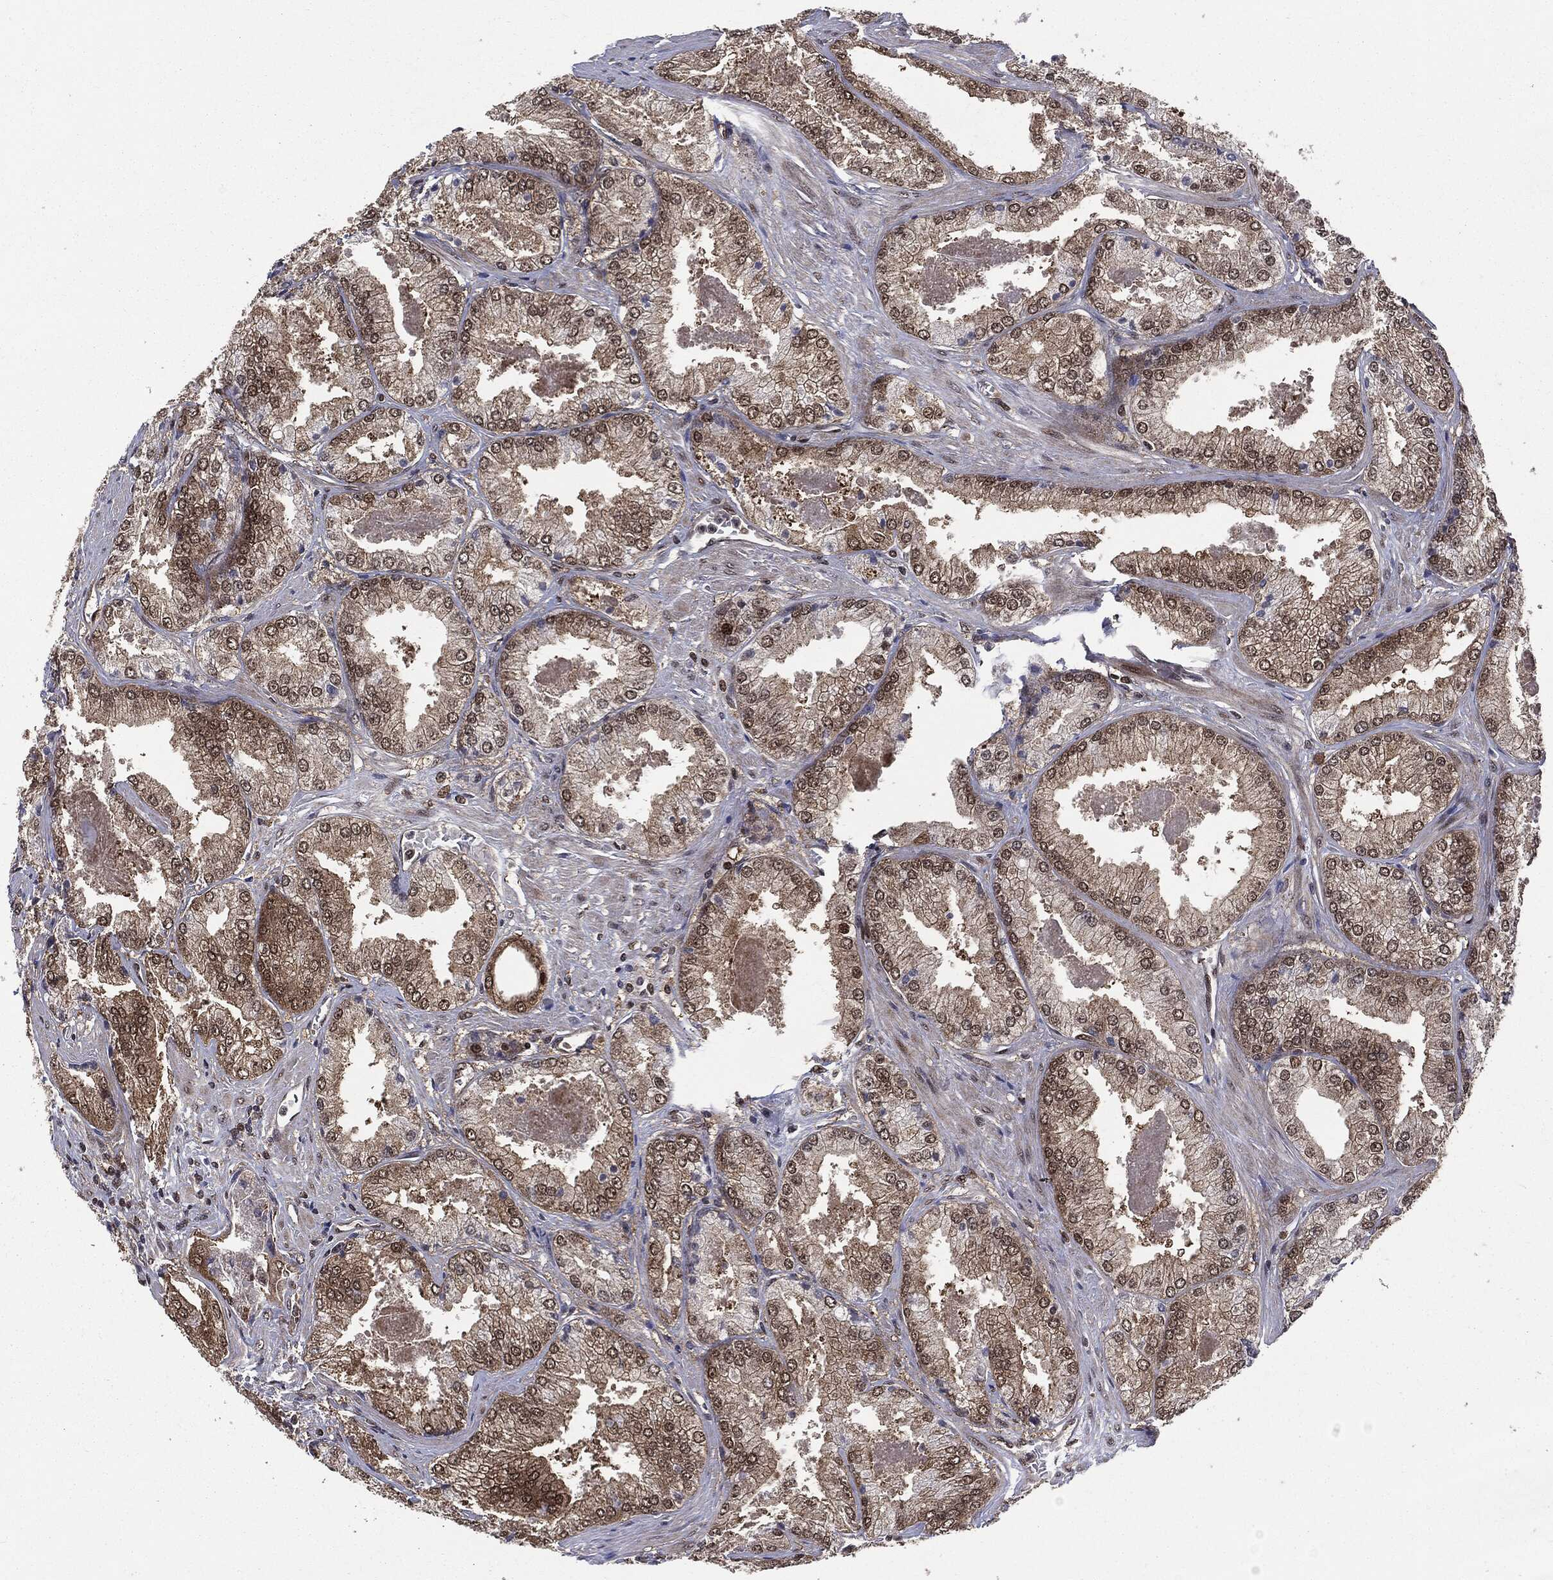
{"staining": {"intensity": "weak", "quantity": "25%-75%", "location": "cytoplasmic/membranous,nuclear"}, "tissue": "prostate cancer", "cell_type": "Tumor cells", "image_type": "cancer", "snomed": [{"axis": "morphology", "description": "Adenocarcinoma, Low grade"}, {"axis": "topography", "description": "Prostate"}], "caption": "Weak cytoplasmic/membranous and nuclear protein staining is present in about 25%-75% of tumor cells in prostate cancer. (Brightfield microscopy of DAB IHC at high magnification).", "gene": "PTPA", "patient": {"sex": "male", "age": 68}}